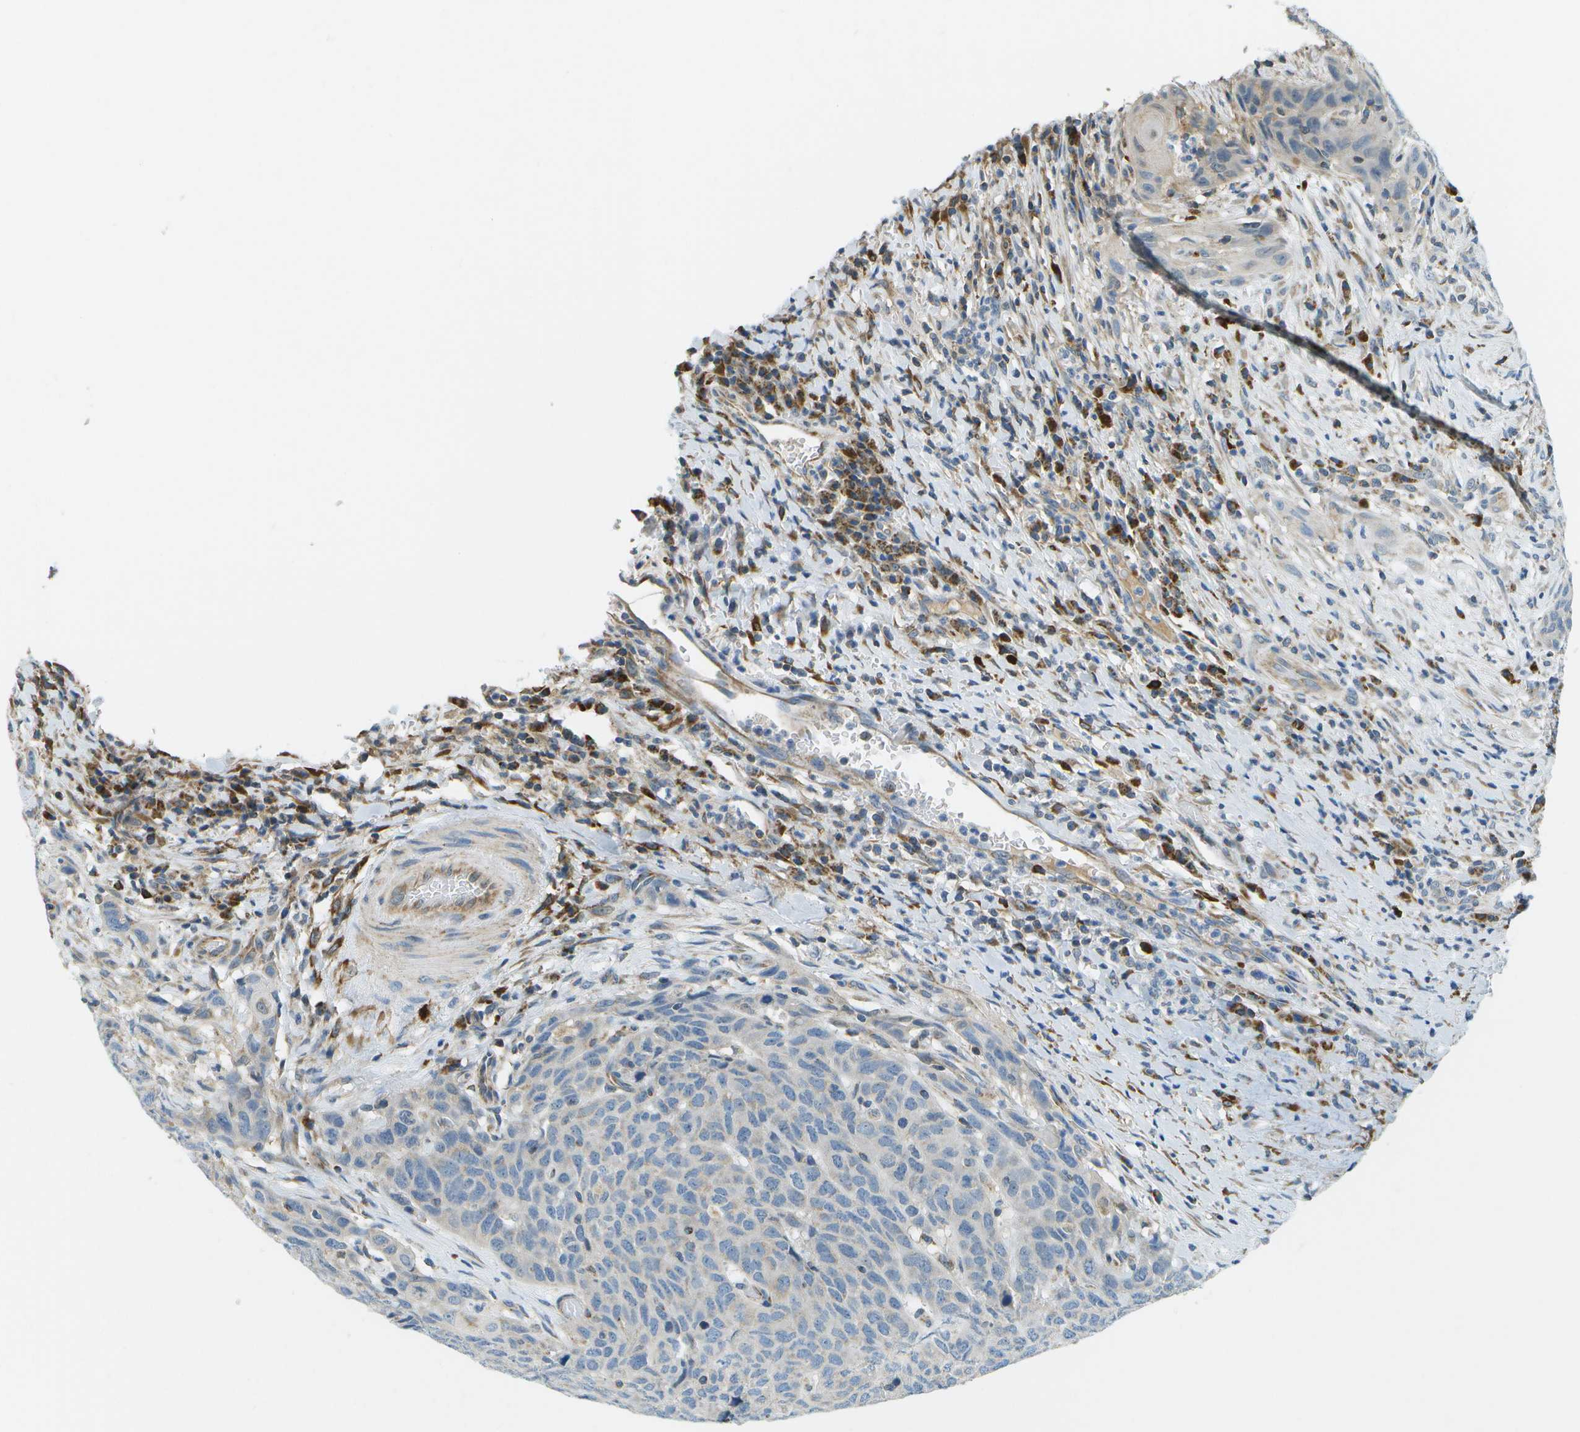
{"staining": {"intensity": "negative", "quantity": "none", "location": "none"}, "tissue": "head and neck cancer", "cell_type": "Tumor cells", "image_type": "cancer", "snomed": [{"axis": "morphology", "description": "Squamous cell carcinoma, NOS"}, {"axis": "topography", "description": "Head-Neck"}], "caption": "DAB (3,3'-diaminobenzidine) immunohistochemical staining of head and neck squamous cell carcinoma exhibits no significant positivity in tumor cells.", "gene": "PTGIS", "patient": {"sex": "male", "age": 66}}